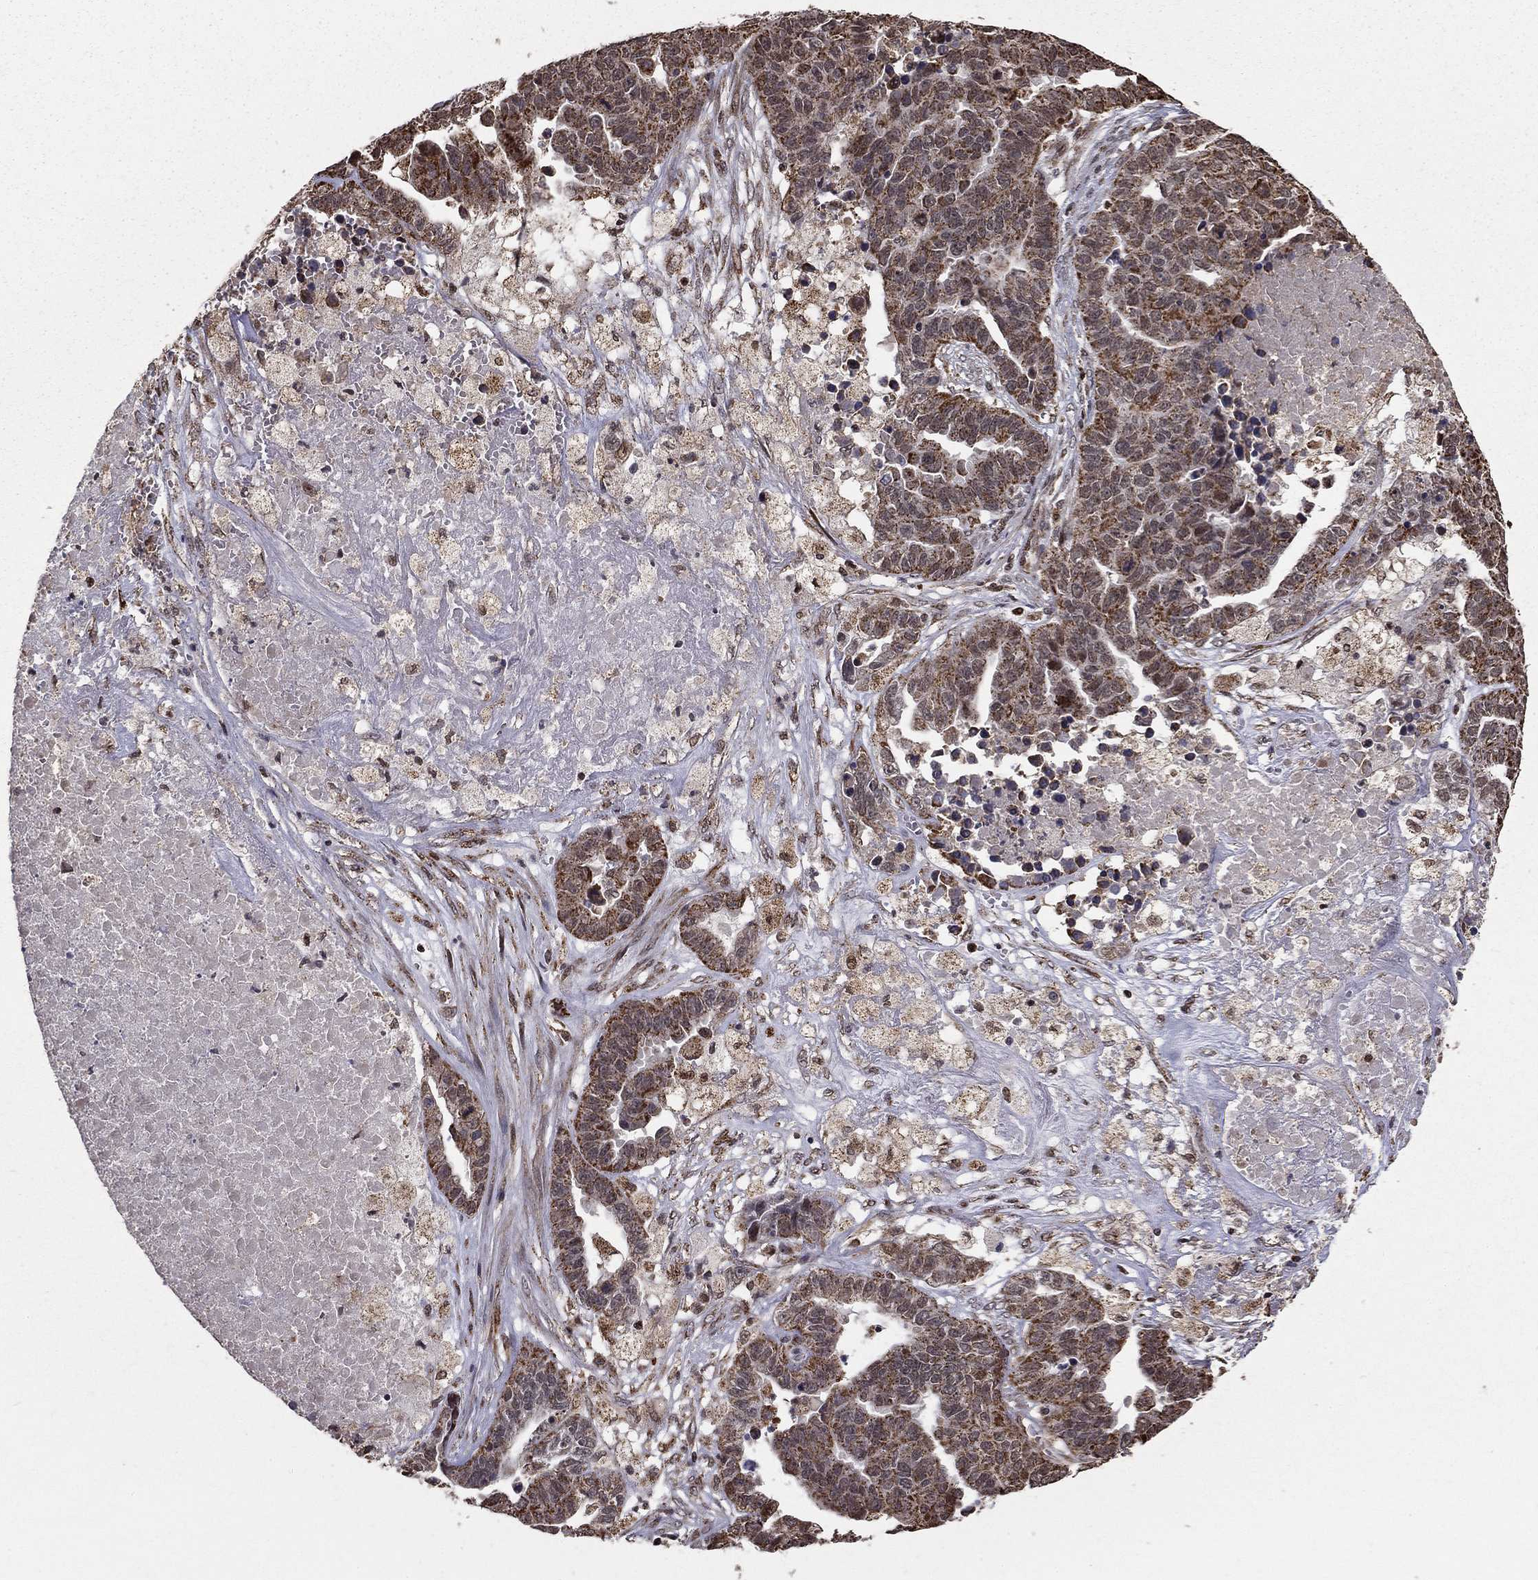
{"staining": {"intensity": "moderate", "quantity": ">75%", "location": "cytoplasmic/membranous"}, "tissue": "ovarian cancer", "cell_type": "Tumor cells", "image_type": "cancer", "snomed": [{"axis": "morphology", "description": "Cystadenocarcinoma, serous, NOS"}, {"axis": "topography", "description": "Ovary"}], "caption": "Moderate cytoplasmic/membranous protein expression is appreciated in approximately >75% of tumor cells in ovarian serous cystadenocarcinoma.", "gene": "ACOT13", "patient": {"sex": "female", "age": 87}}